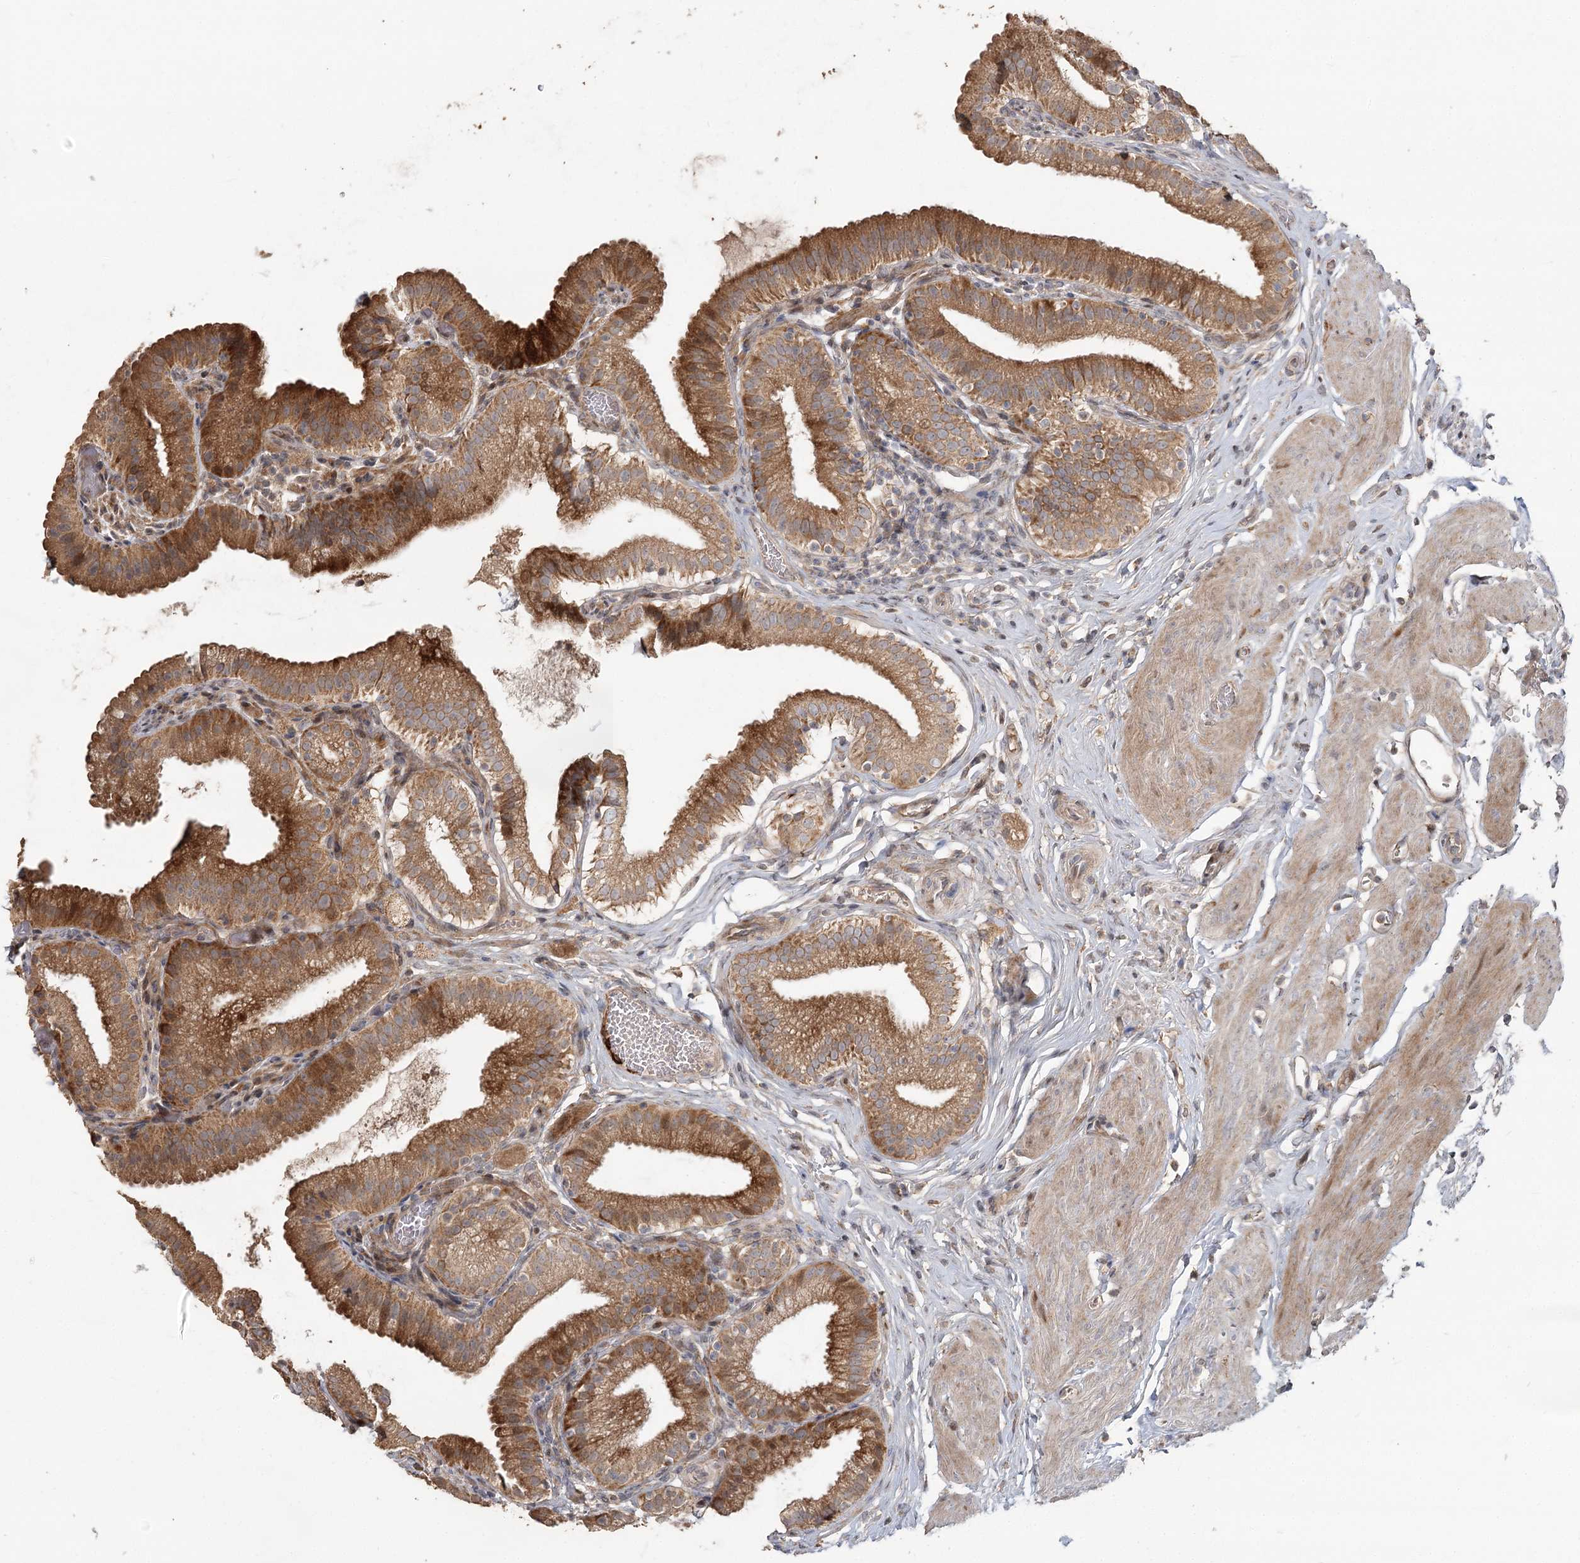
{"staining": {"intensity": "moderate", "quantity": ">75%", "location": "cytoplasmic/membranous"}, "tissue": "gallbladder", "cell_type": "Glandular cells", "image_type": "normal", "snomed": [{"axis": "morphology", "description": "Normal tissue, NOS"}, {"axis": "topography", "description": "Gallbladder"}], "caption": "Immunohistochemistry histopathology image of benign gallbladder: human gallbladder stained using IHC shows medium levels of moderate protein expression localized specifically in the cytoplasmic/membranous of glandular cells, appearing as a cytoplasmic/membranous brown color.", "gene": "OBSL1", "patient": {"sex": "male", "age": 54}}